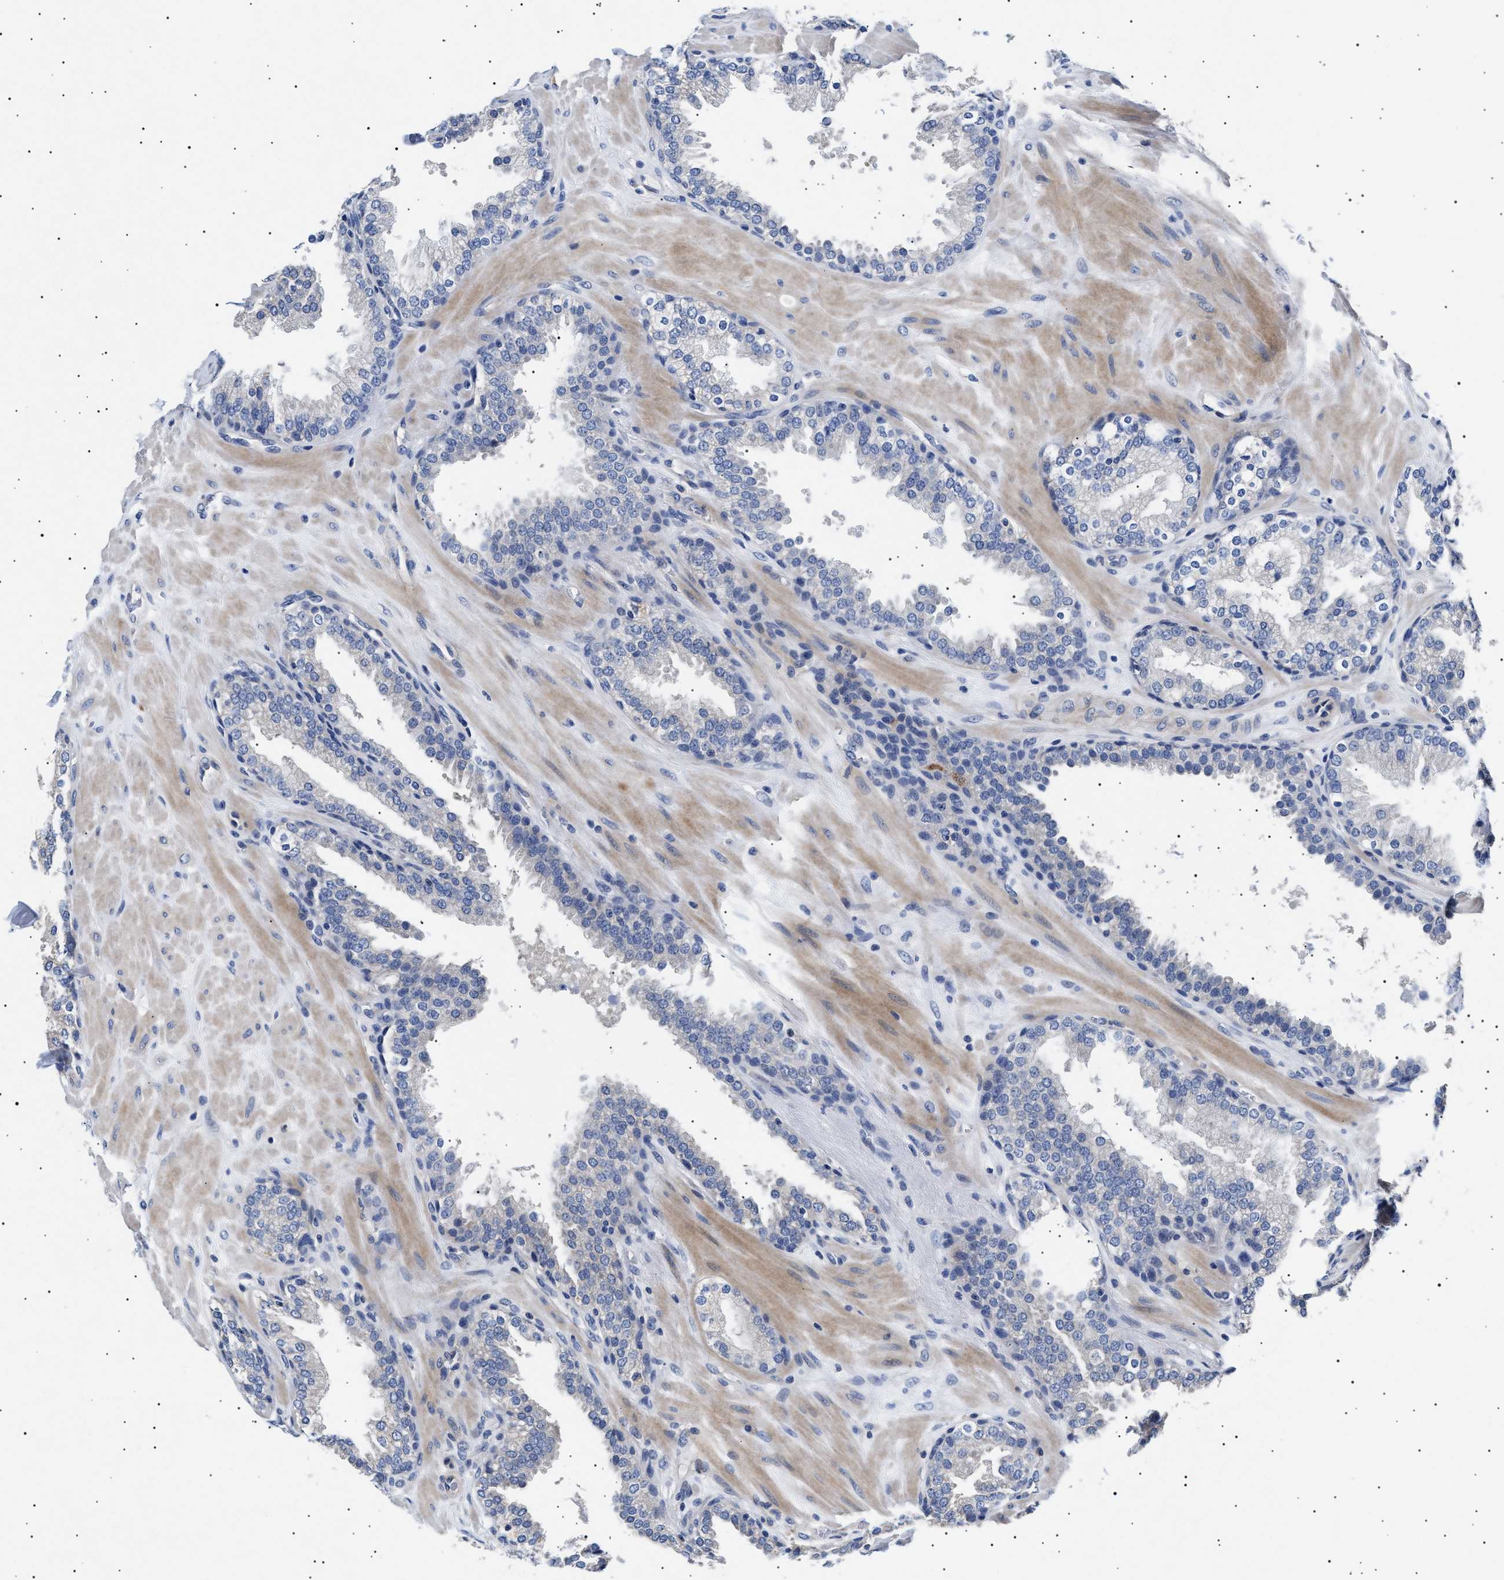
{"staining": {"intensity": "negative", "quantity": "none", "location": "none"}, "tissue": "prostate", "cell_type": "Glandular cells", "image_type": "normal", "snomed": [{"axis": "morphology", "description": "Normal tissue, NOS"}, {"axis": "topography", "description": "Prostate"}], "caption": "The photomicrograph reveals no significant staining in glandular cells of prostate.", "gene": "HEMGN", "patient": {"sex": "male", "age": 51}}